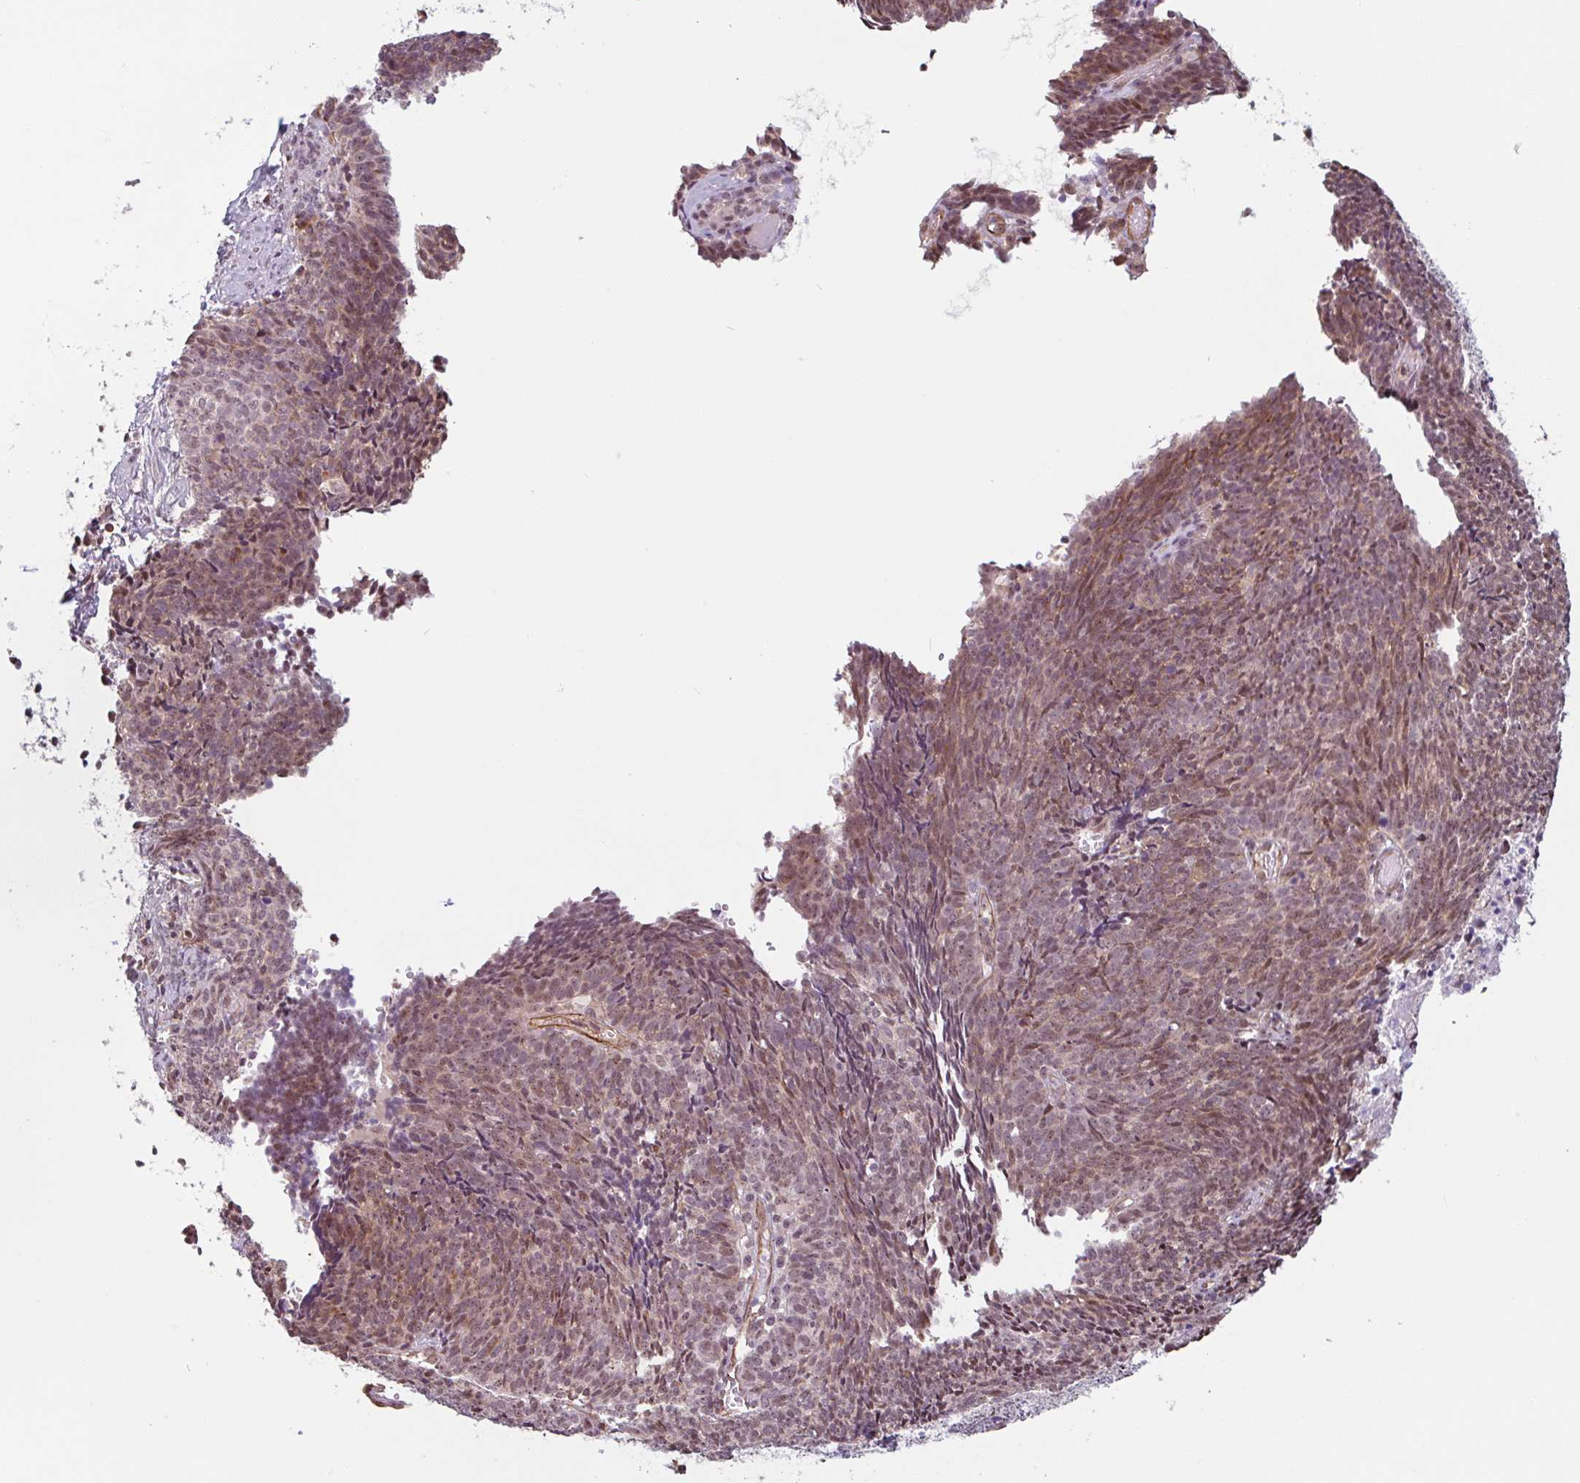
{"staining": {"intensity": "moderate", "quantity": "25%-75%", "location": "nuclear"}, "tissue": "cervical cancer", "cell_type": "Tumor cells", "image_type": "cancer", "snomed": [{"axis": "morphology", "description": "Squamous cell carcinoma, NOS"}, {"axis": "topography", "description": "Cervix"}], "caption": "Immunohistochemistry photomicrograph of human cervical cancer stained for a protein (brown), which shows medium levels of moderate nuclear staining in approximately 25%-75% of tumor cells.", "gene": "ZNF689", "patient": {"sex": "female", "age": 39}}